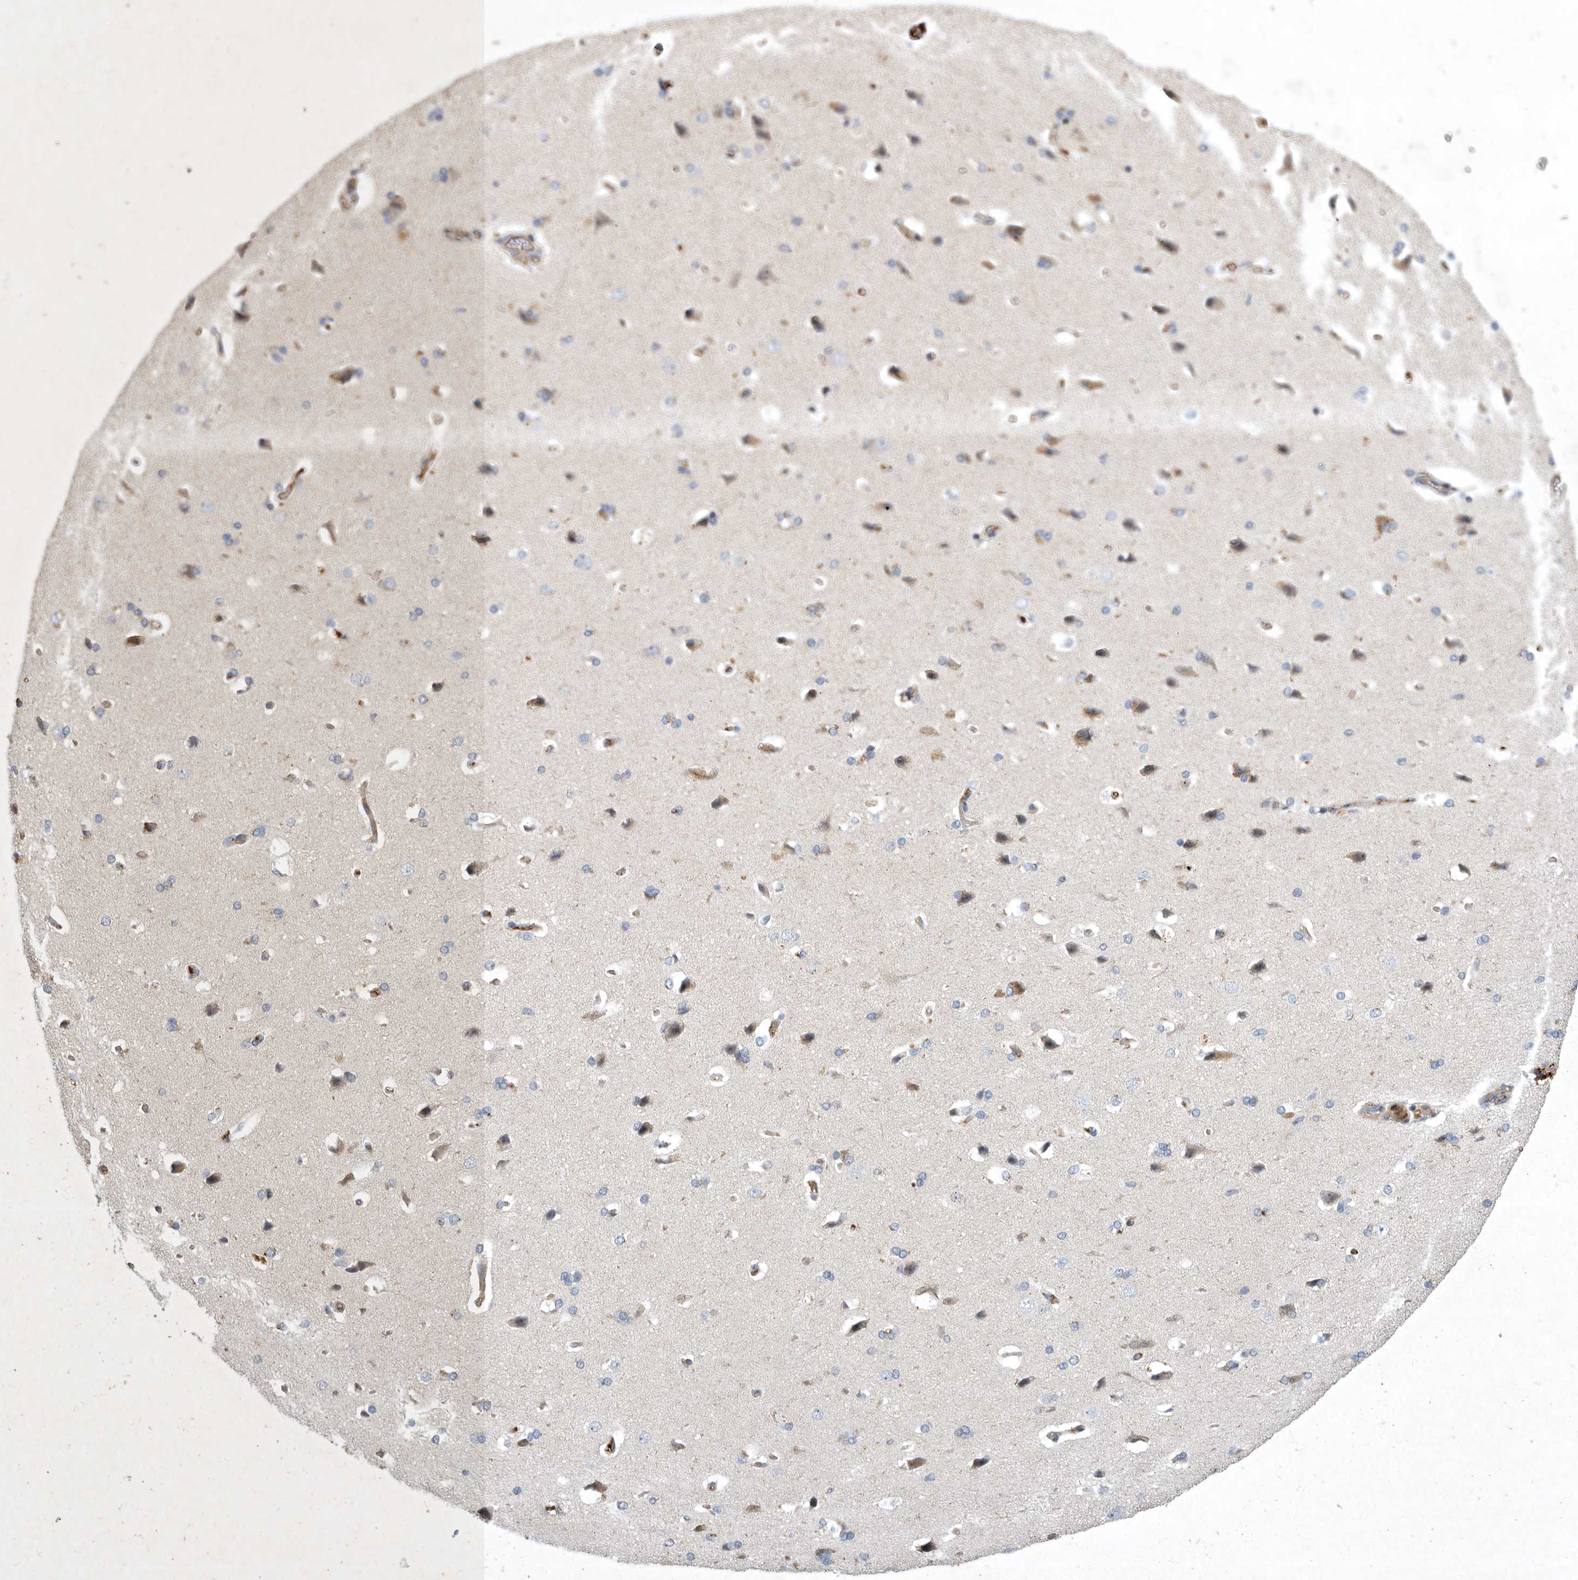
{"staining": {"intensity": "negative", "quantity": "none", "location": "none"}, "tissue": "cerebral cortex", "cell_type": "Endothelial cells", "image_type": "normal", "snomed": [{"axis": "morphology", "description": "Normal tissue, NOS"}, {"axis": "topography", "description": "Cerebral cortex"}], "caption": "IHC image of unremarkable cerebral cortex: human cerebral cortex stained with DAB displays no significant protein positivity in endothelial cells.", "gene": "MLPH", "patient": {"sex": "male", "age": 62}}